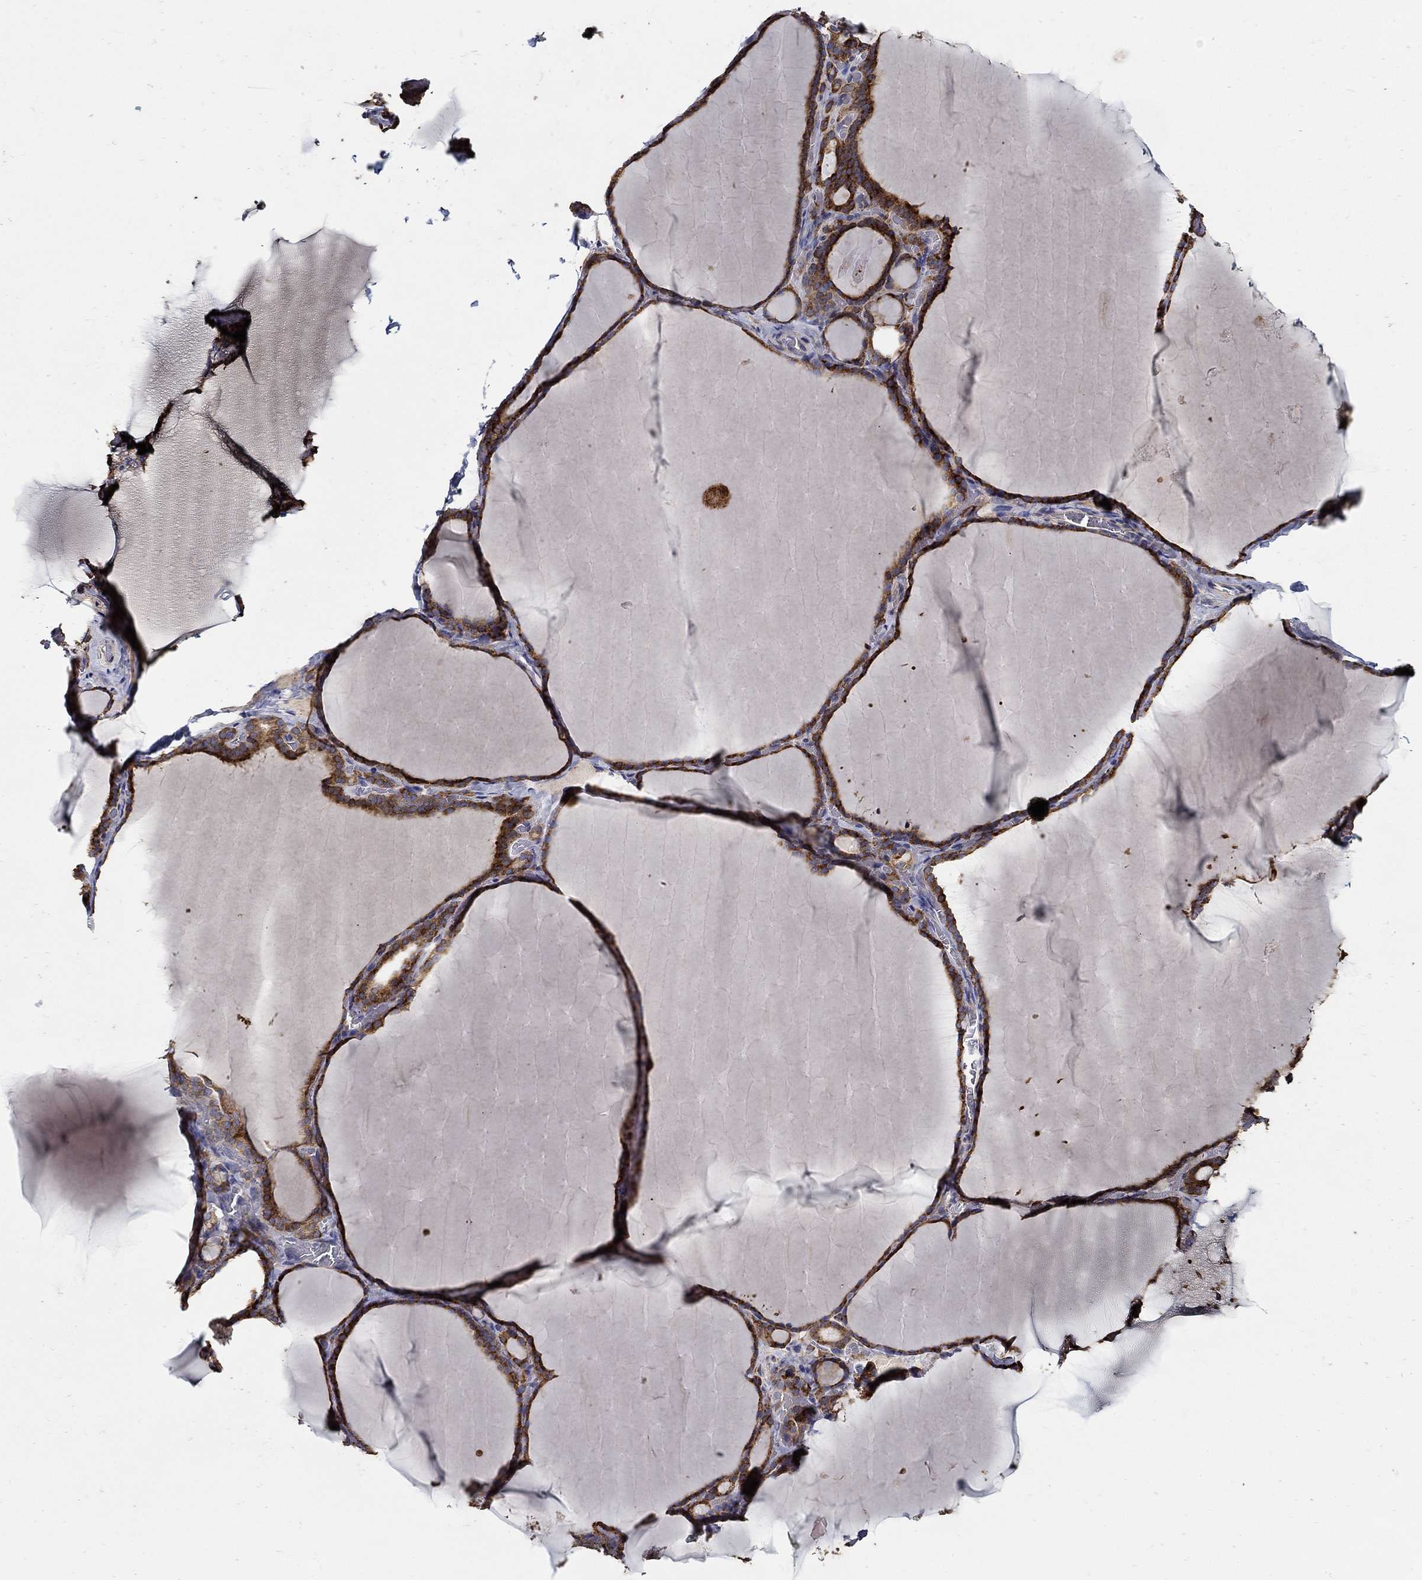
{"staining": {"intensity": "strong", "quantity": ">75%", "location": "cytoplasmic/membranous"}, "tissue": "thyroid gland", "cell_type": "Glandular cells", "image_type": "normal", "snomed": [{"axis": "morphology", "description": "Normal tissue, NOS"}, {"axis": "morphology", "description": "Hyperplasia, NOS"}, {"axis": "topography", "description": "Thyroid gland"}], "caption": "Immunohistochemistry staining of unremarkable thyroid gland, which displays high levels of strong cytoplasmic/membranous staining in about >75% of glandular cells indicating strong cytoplasmic/membranous protein expression. The staining was performed using DAB (brown) for protein detection and nuclei were counterstained in hematoxylin (blue).", "gene": "EMILIN3", "patient": {"sex": "female", "age": 27}}